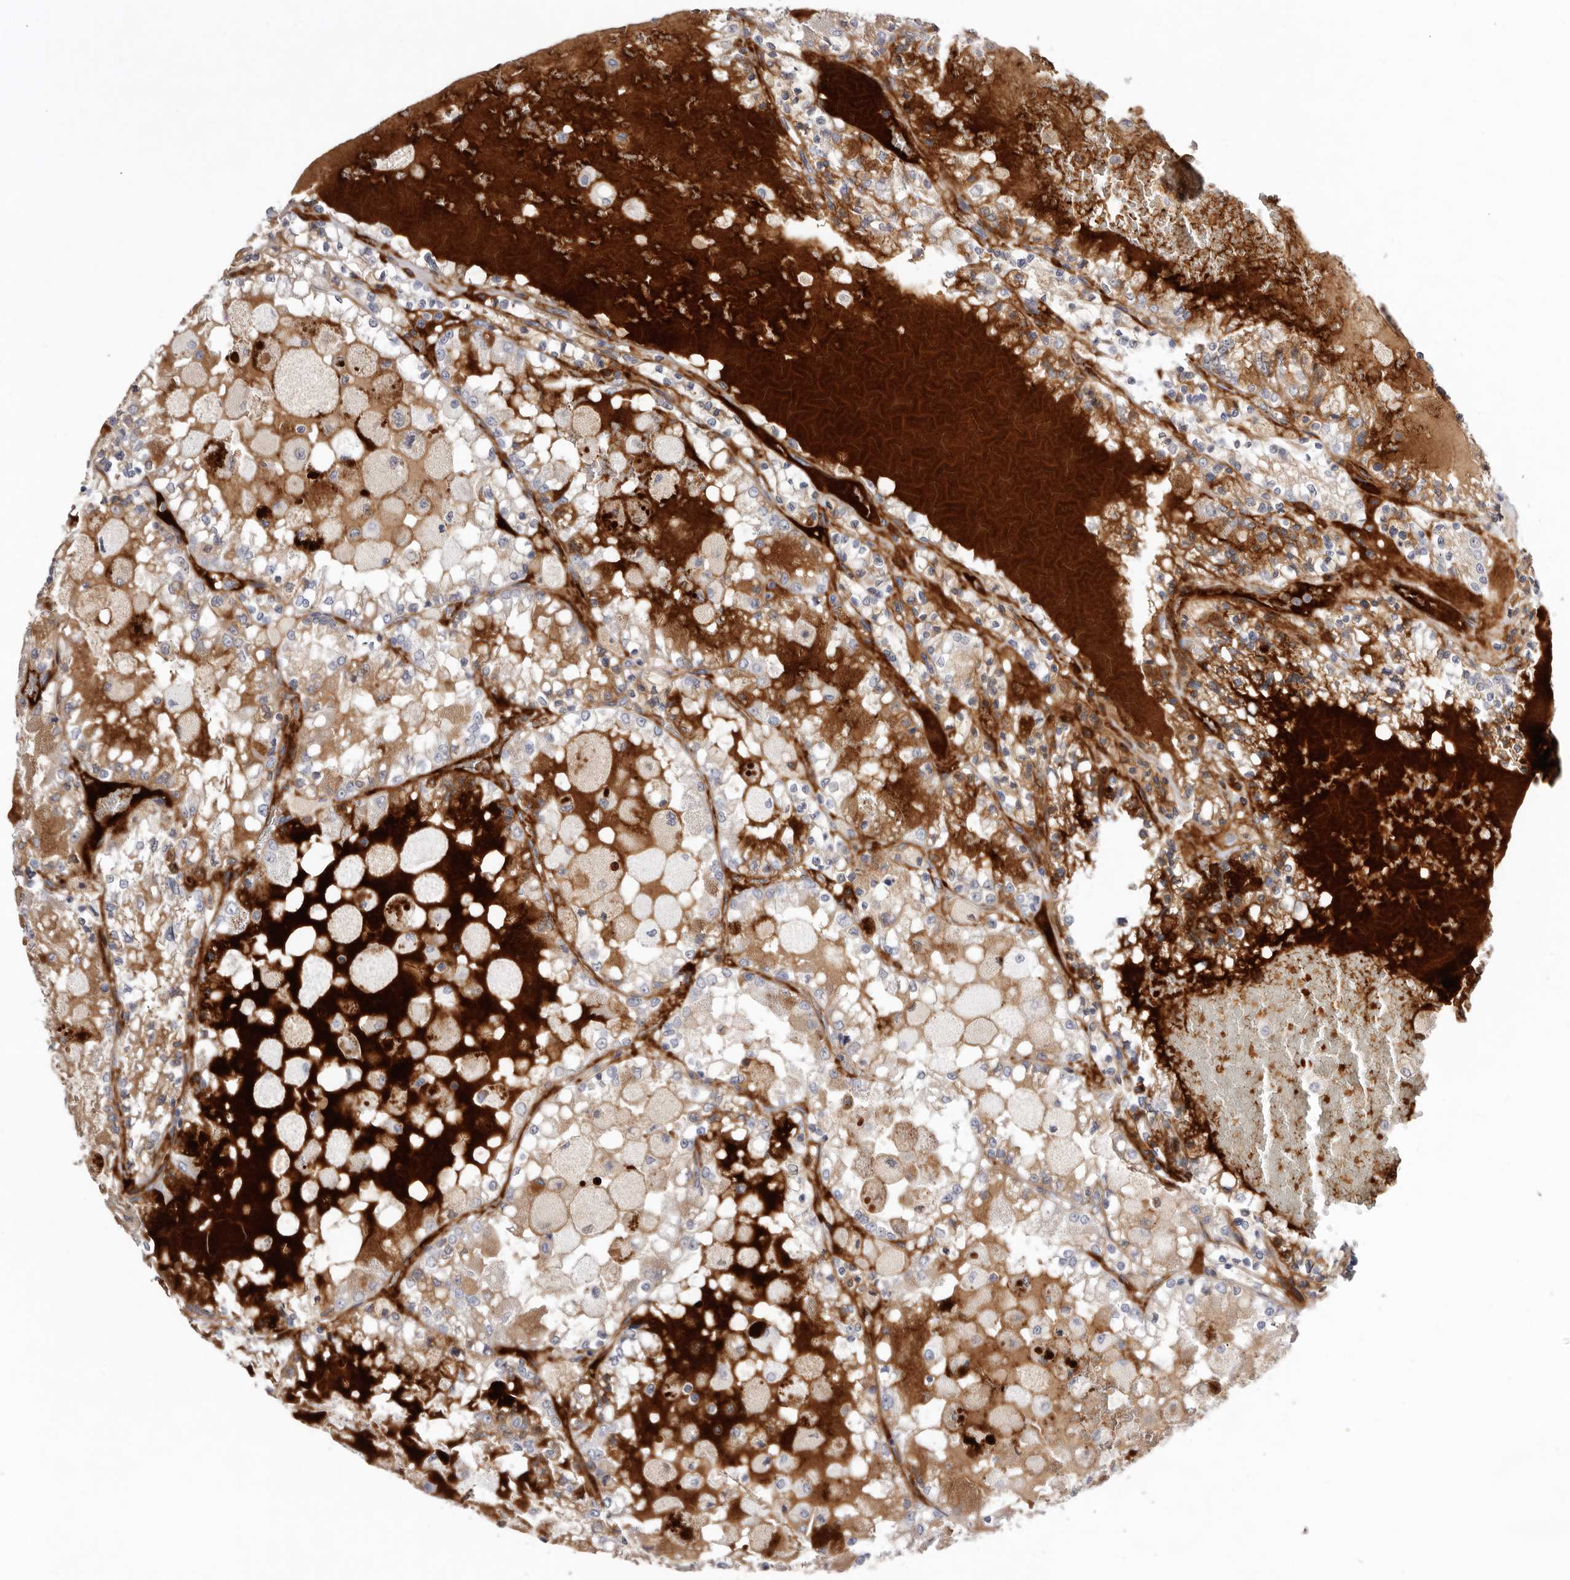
{"staining": {"intensity": "weak", "quantity": "25%-75%", "location": "cytoplasmic/membranous"}, "tissue": "renal cancer", "cell_type": "Tumor cells", "image_type": "cancer", "snomed": [{"axis": "morphology", "description": "Adenocarcinoma, NOS"}, {"axis": "topography", "description": "Kidney"}], "caption": "Renal adenocarcinoma stained for a protein exhibits weak cytoplasmic/membranous positivity in tumor cells.", "gene": "LMLN", "patient": {"sex": "female", "age": 56}}